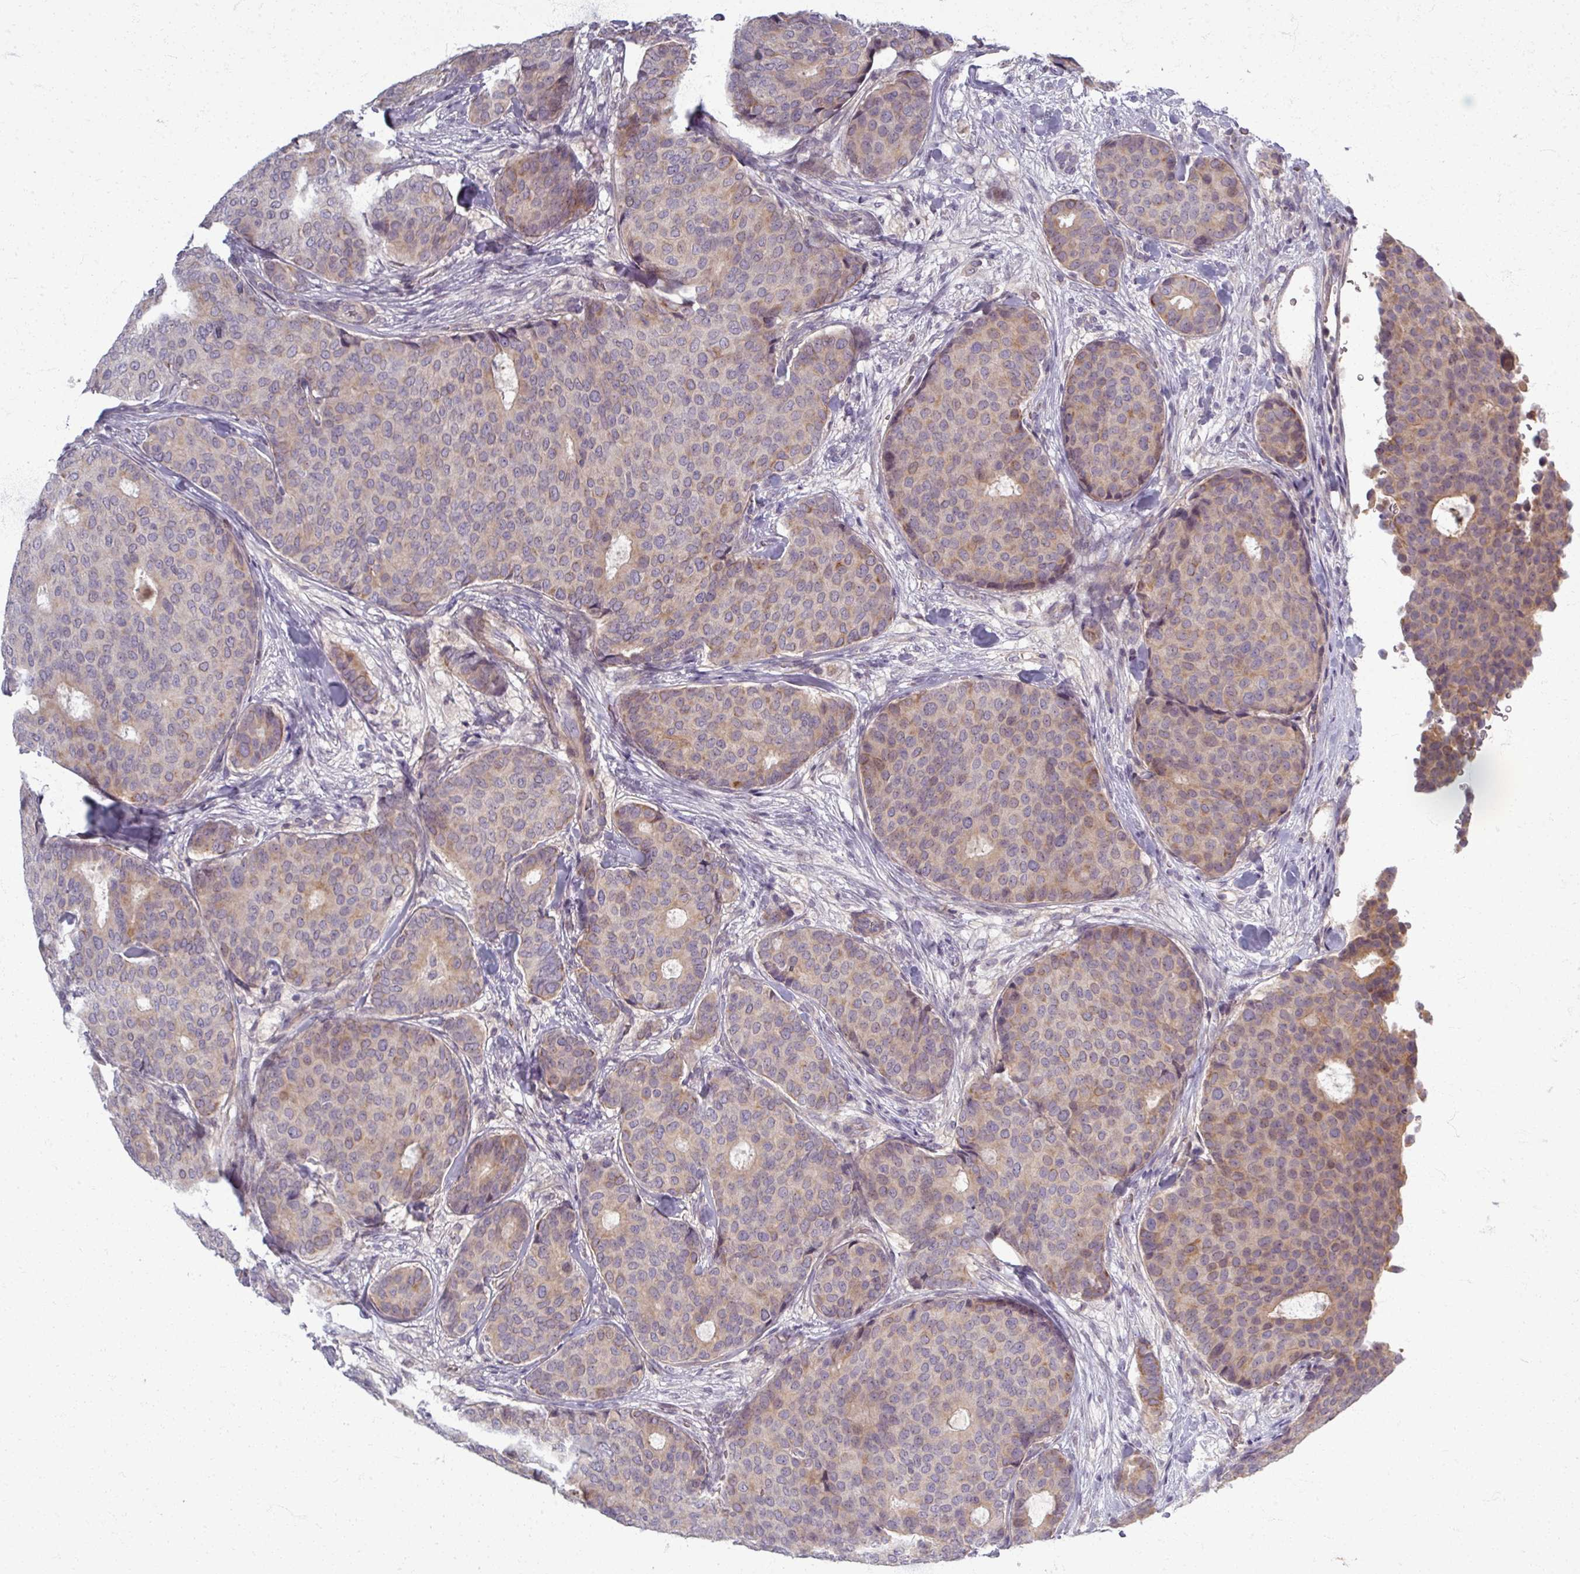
{"staining": {"intensity": "weak", "quantity": "25%-75%", "location": "cytoplasmic/membranous"}, "tissue": "breast cancer", "cell_type": "Tumor cells", "image_type": "cancer", "snomed": [{"axis": "morphology", "description": "Duct carcinoma"}, {"axis": "topography", "description": "Breast"}], "caption": "The histopathology image displays immunohistochemical staining of invasive ductal carcinoma (breast). There is weak cytoplasmic/membranous staining is seen in approximately 25%-75% of tumor cells.", "gene": "TTLL7", "patient": {"sex": "female", "age": 75}}